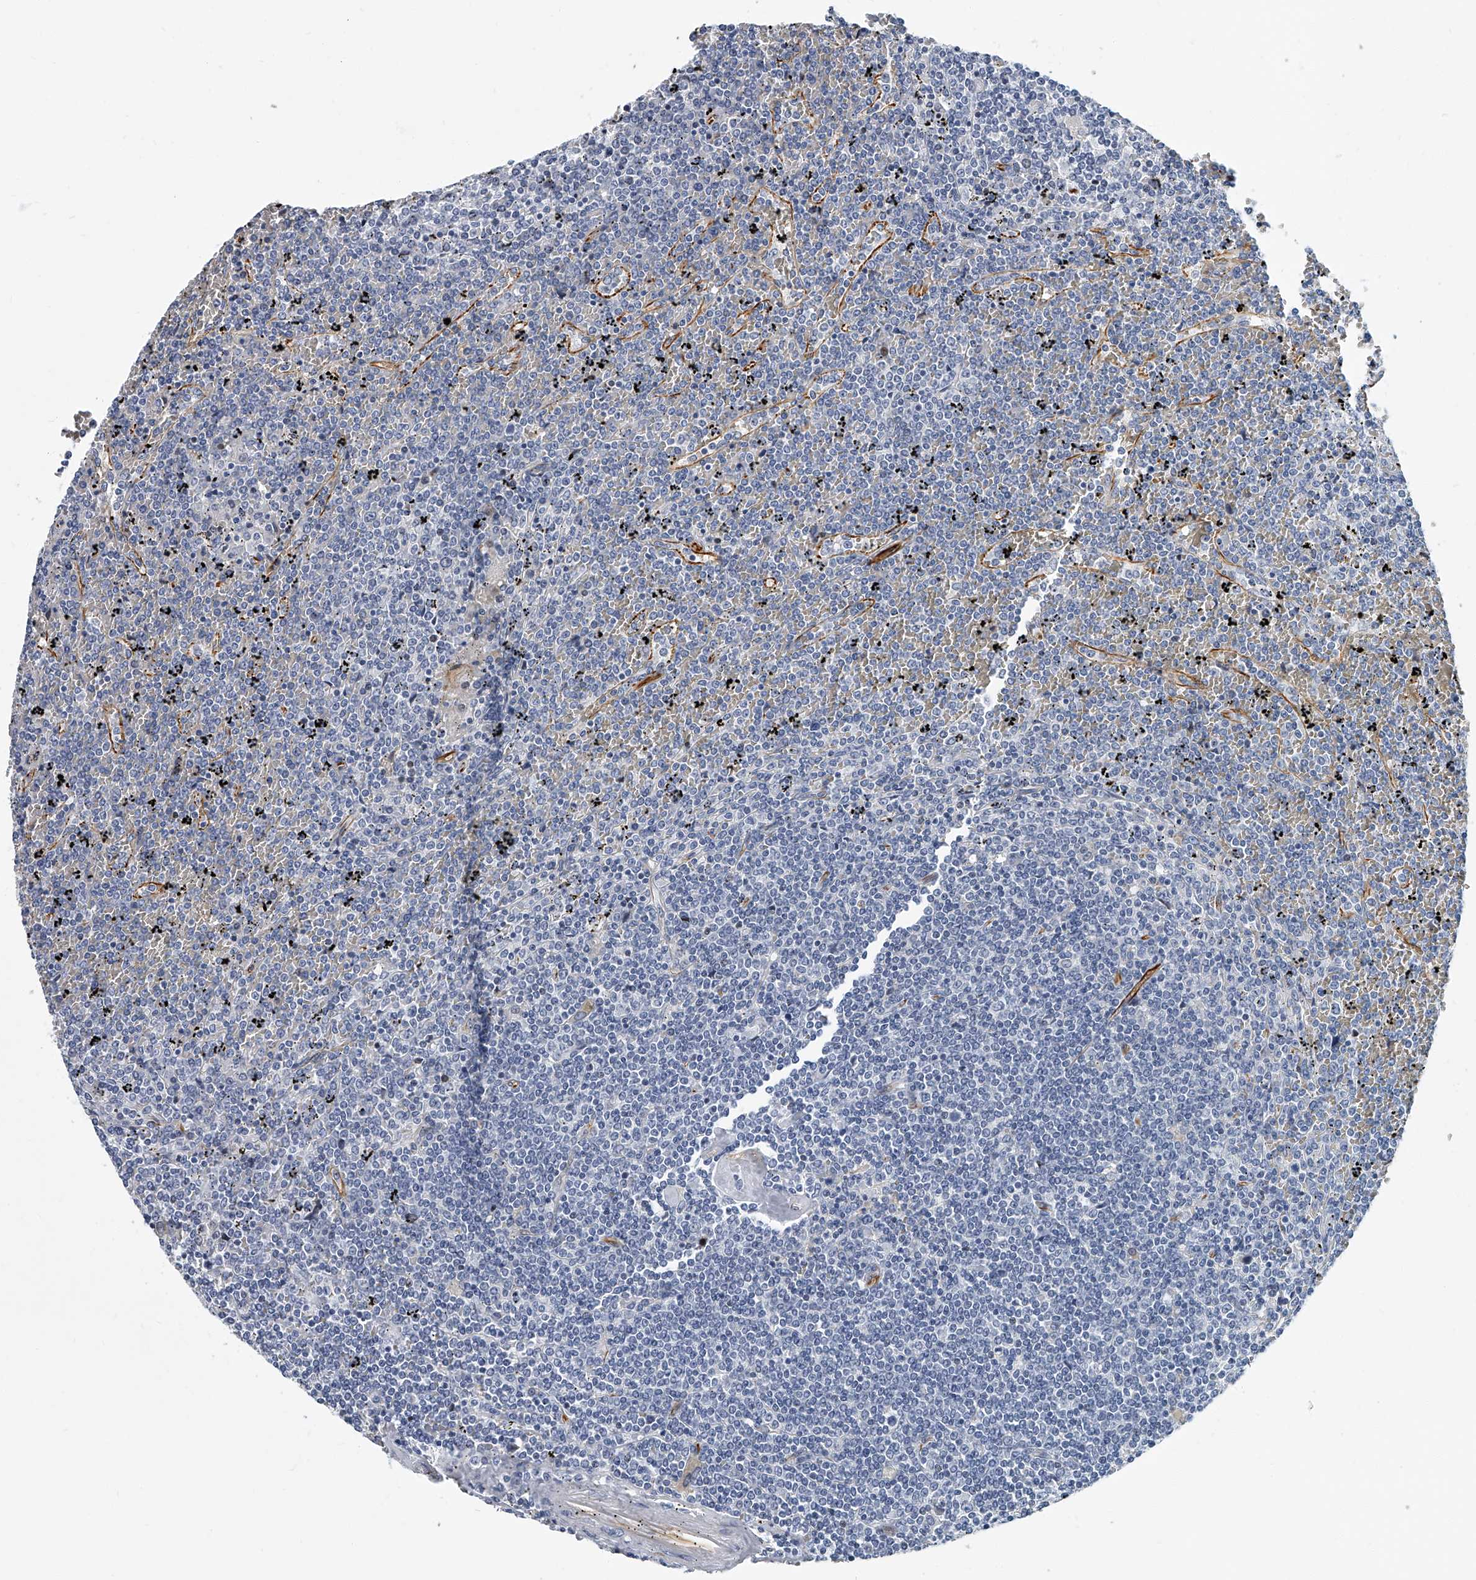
{"staining": {"intensity": "negative", "quantity": "none", "location": "none"}, "tissue": "lymphoma", "cell_type": "Tumor cells", "image_type": "cancer", "snomed": [{"axis": "morphology", "description": "Malignant lymphoma, non-Hodgkin's type, Low grade"}, {"axis": "topography", "description": "Spleen"}], "caption": "A micrograph of lymphoma stained for a protein exhibits no brown staining in tumor cells.", "gene": "KIRREL1", "patient": {"sex": "female", "age": 19}}